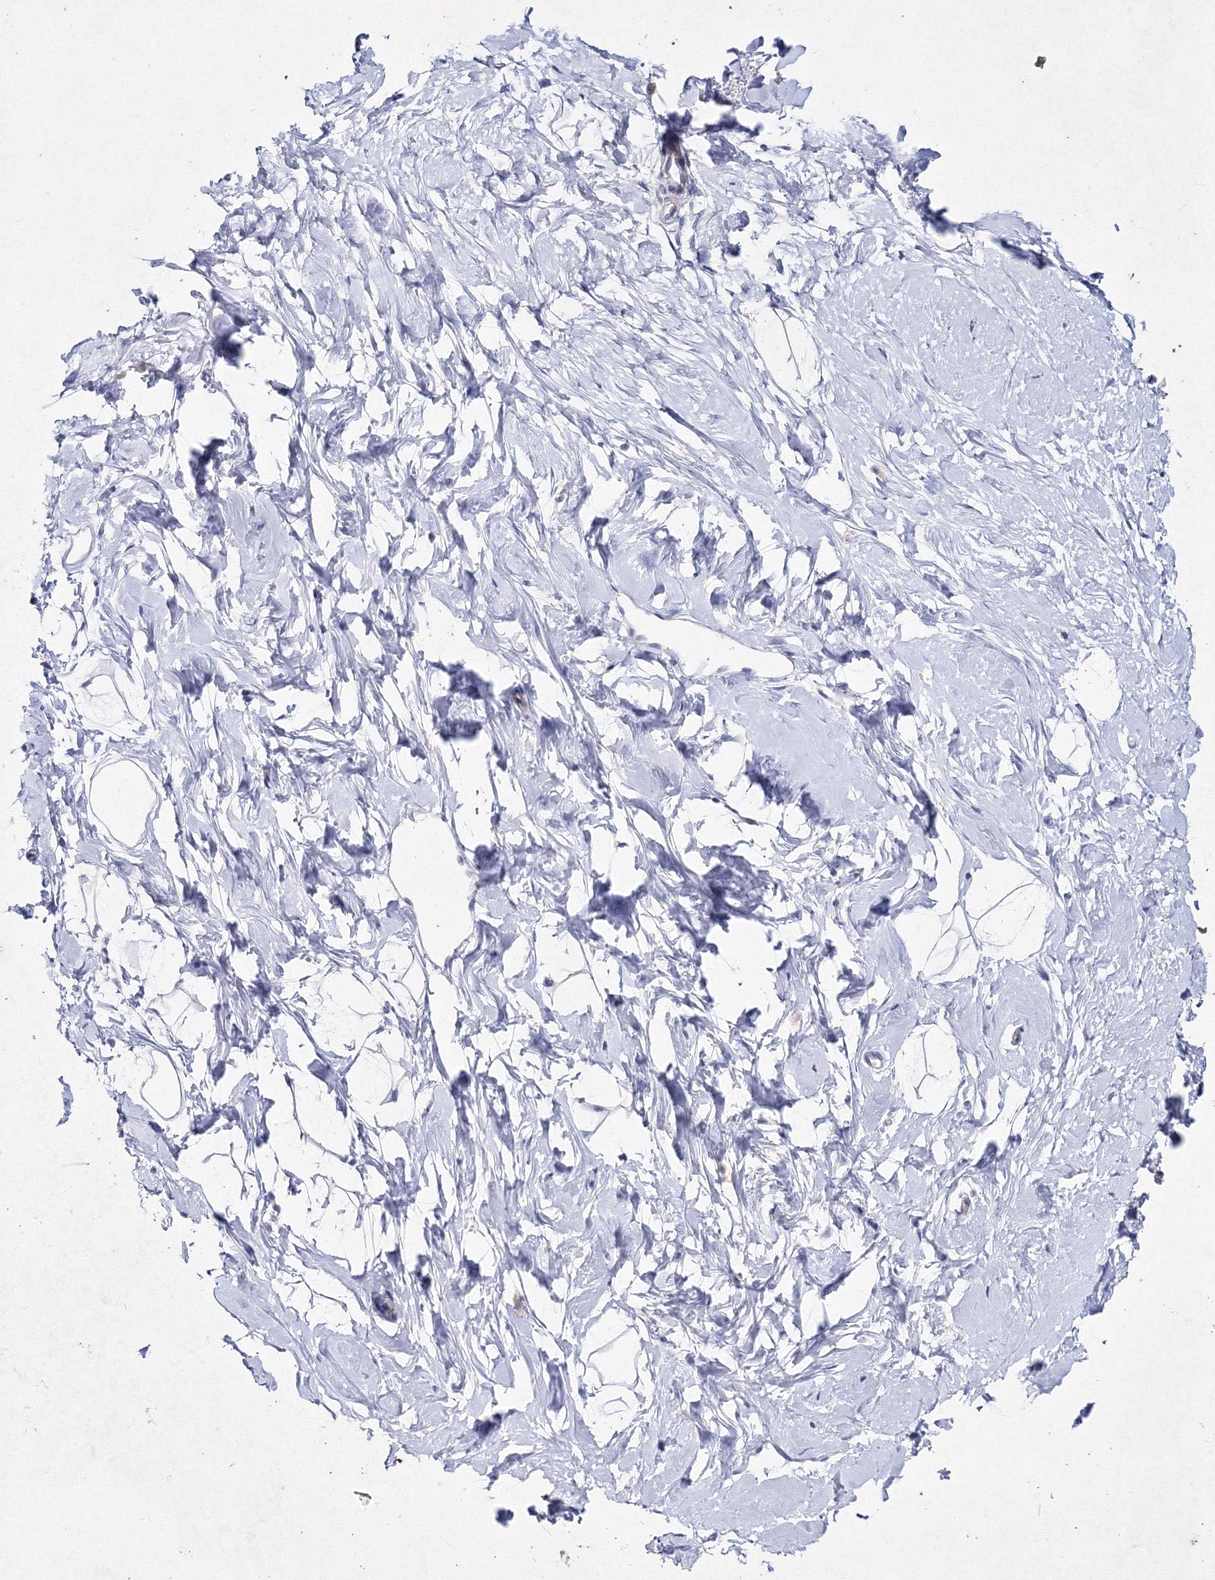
{"staining": {"intensity": "negative", "quantity": "none", "location": "none"}, "tissue": "breast", "cell_type": "Adipocytes", "image_type": "normal", "snomed": [{"axis": "morphology", "description": "Normal tissue, NOS"}, {"axis": "morphology", "description": "Adenoma, NOS"}, {"axis": "topography", "description": "Breast"}], "caption": "The micrograph displays no staining of adipocytes in benign breast. The staining is performed using DAB brown chromogen with nuclei counter-stained in using hematoxylin.", "gene": "SMIM29", "patient": {"sex": "female", "age": 23}}